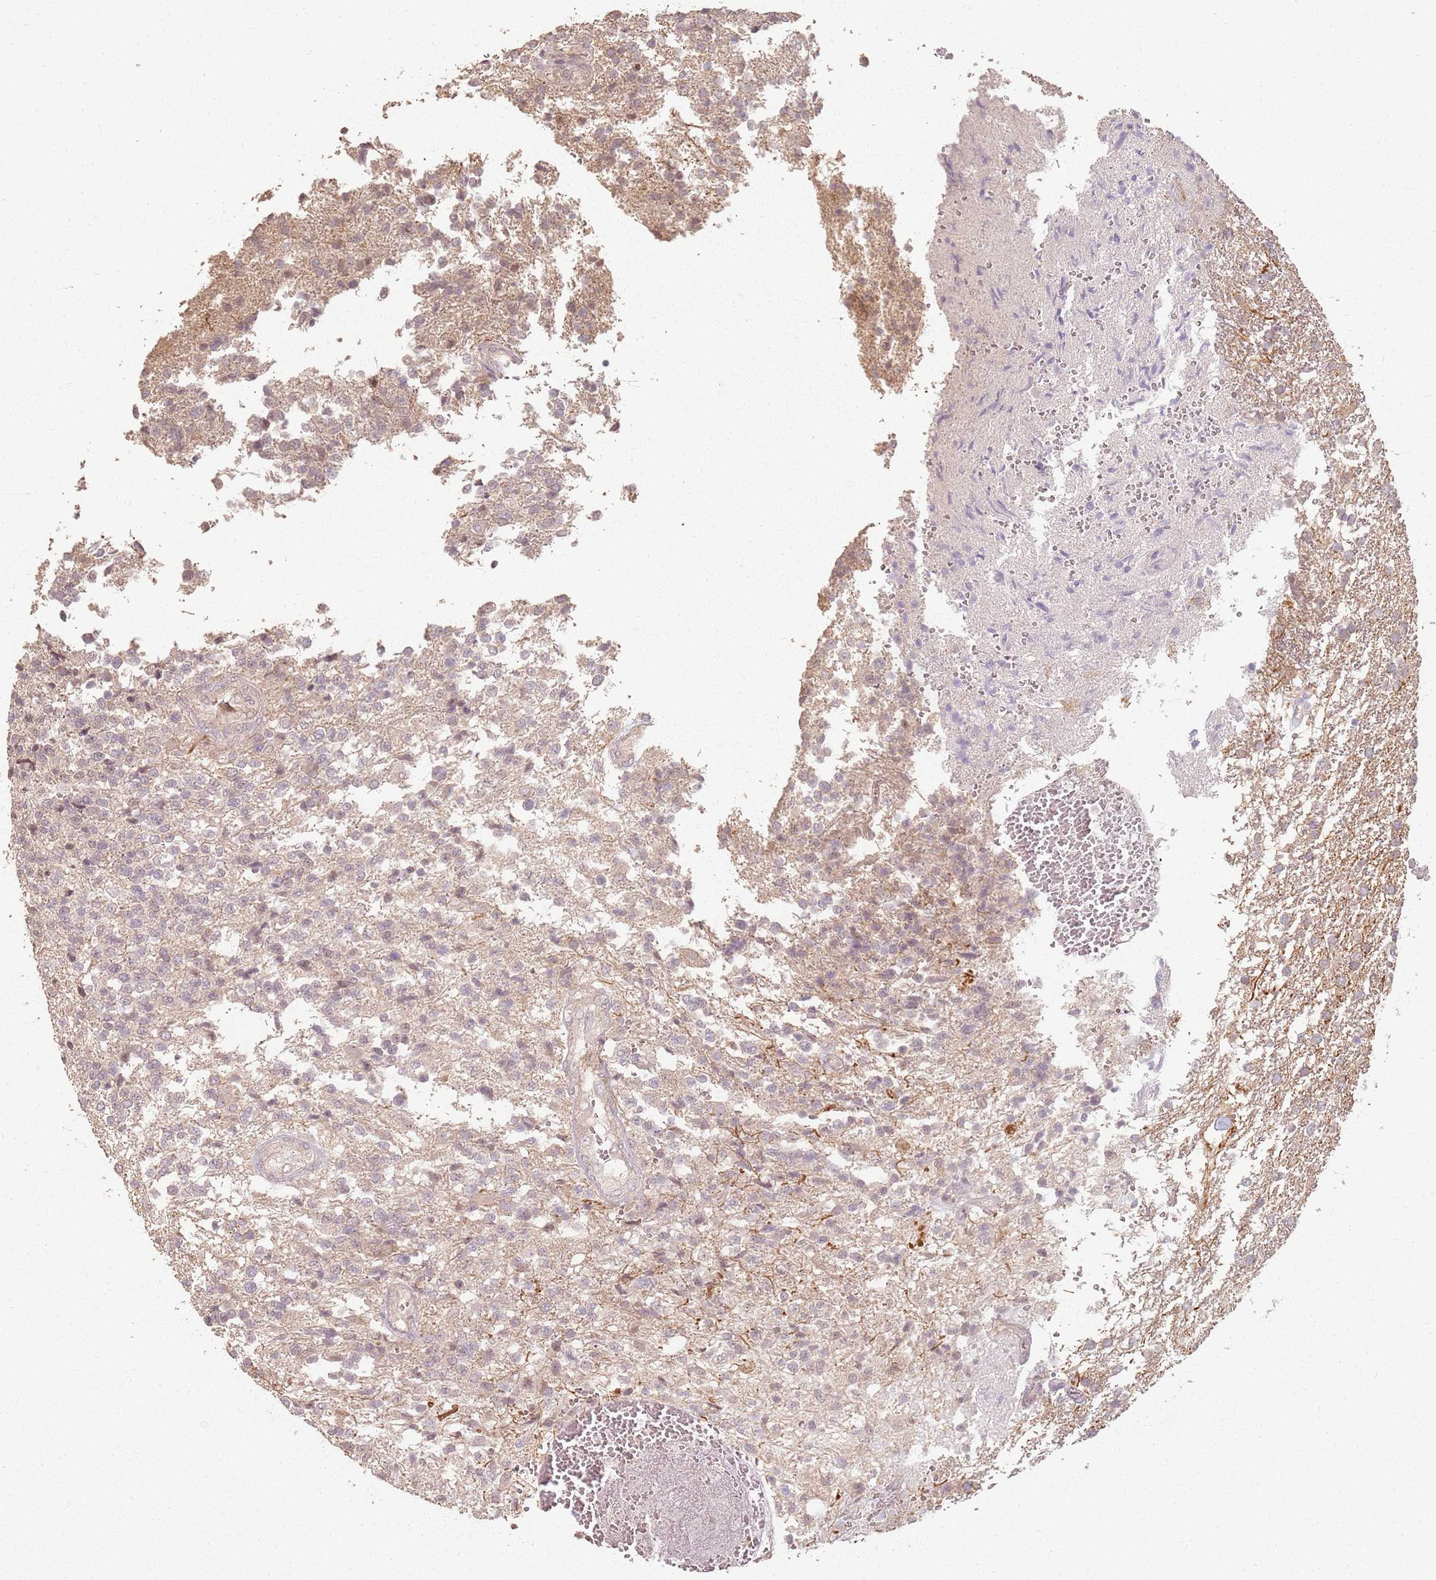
{"staining": {"intensity": "negative", "quantity": "none", "location": "none"}, "tissue": "glioma", "cell_type": "Tumor cells", "image_type": "cancer", "snomed": [{"axis": "morphology", "description": "Glioma, malignant, High grade"}, {"axis": "topography", "description": "Brain"}], "caption": "Tumor cells show no significant protein positivity in malignant high-grade glioma. The staining was performed using DAB to visualize the protein expression in brown, while the nuclei were stained in blue with hematoxylin (Magnification: 20x).", "gene": "CCDC168", "patient": {"sex": "male", "age": 56}}